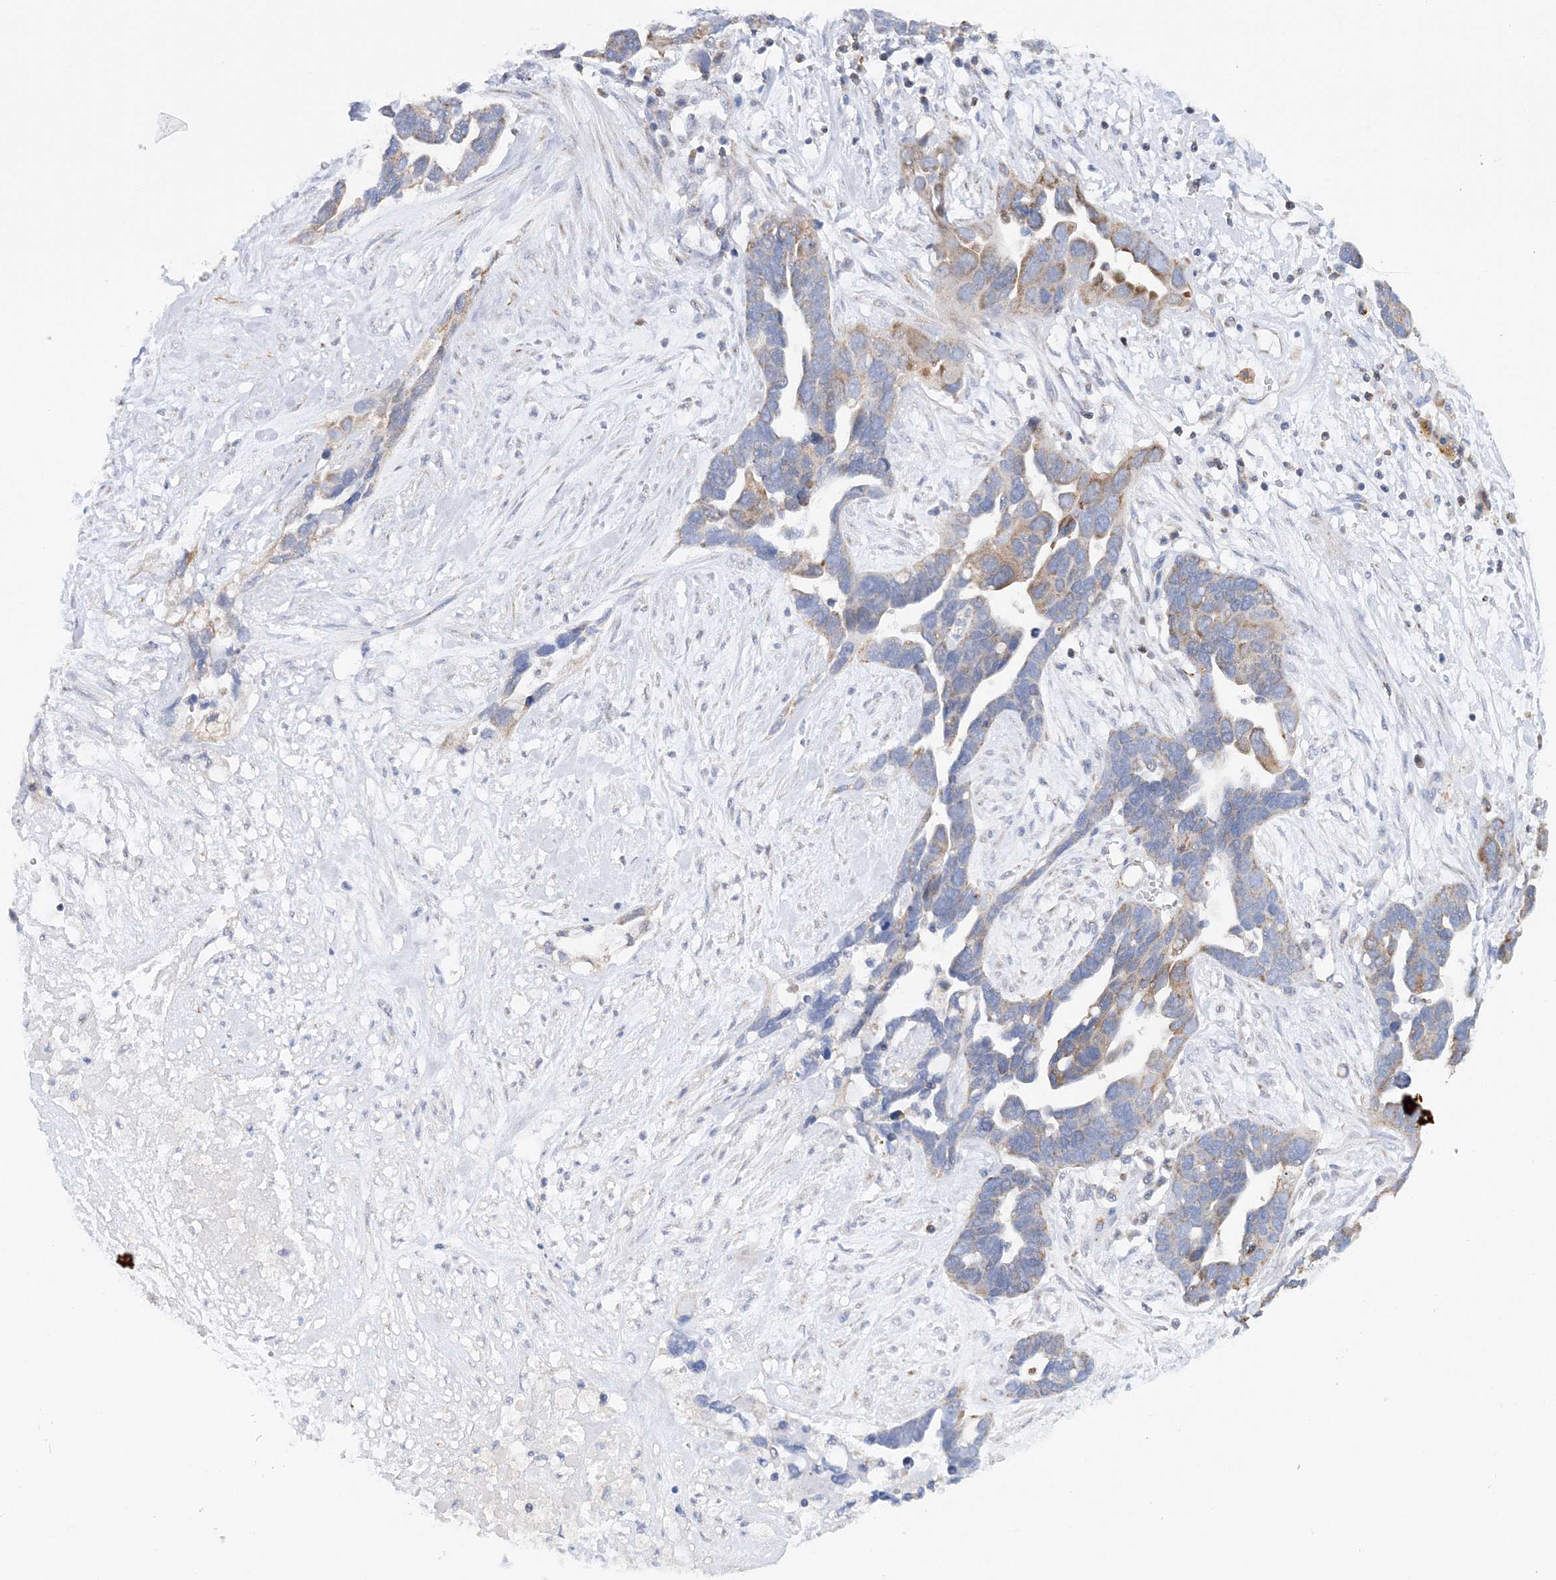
{"staining": {"intensity": "moderate", "quantity": "<25%", "location": "cytoplasmic/membranous"}, "tissue": "ovarian cancer", "cell_type": "Tumor cells", "image_type": "cancer", "snomed": [{"axis": "morphology", "description": "Cystadenocarcinoma, serous, NOS"}, {"axis": "topography", "description": "Ovary"}], "caption": "This photomicrograph demonstrates serous cystadenocarcinoma (ovarian) stained with IHC to label a protein in brown. The cytoplasmic/membranous of tumor cells show moderate positivity for the protein. Nuclei are counter-stained blue.", "gene": "TTC32", "patient": {"sex": "female", "age": 54}}